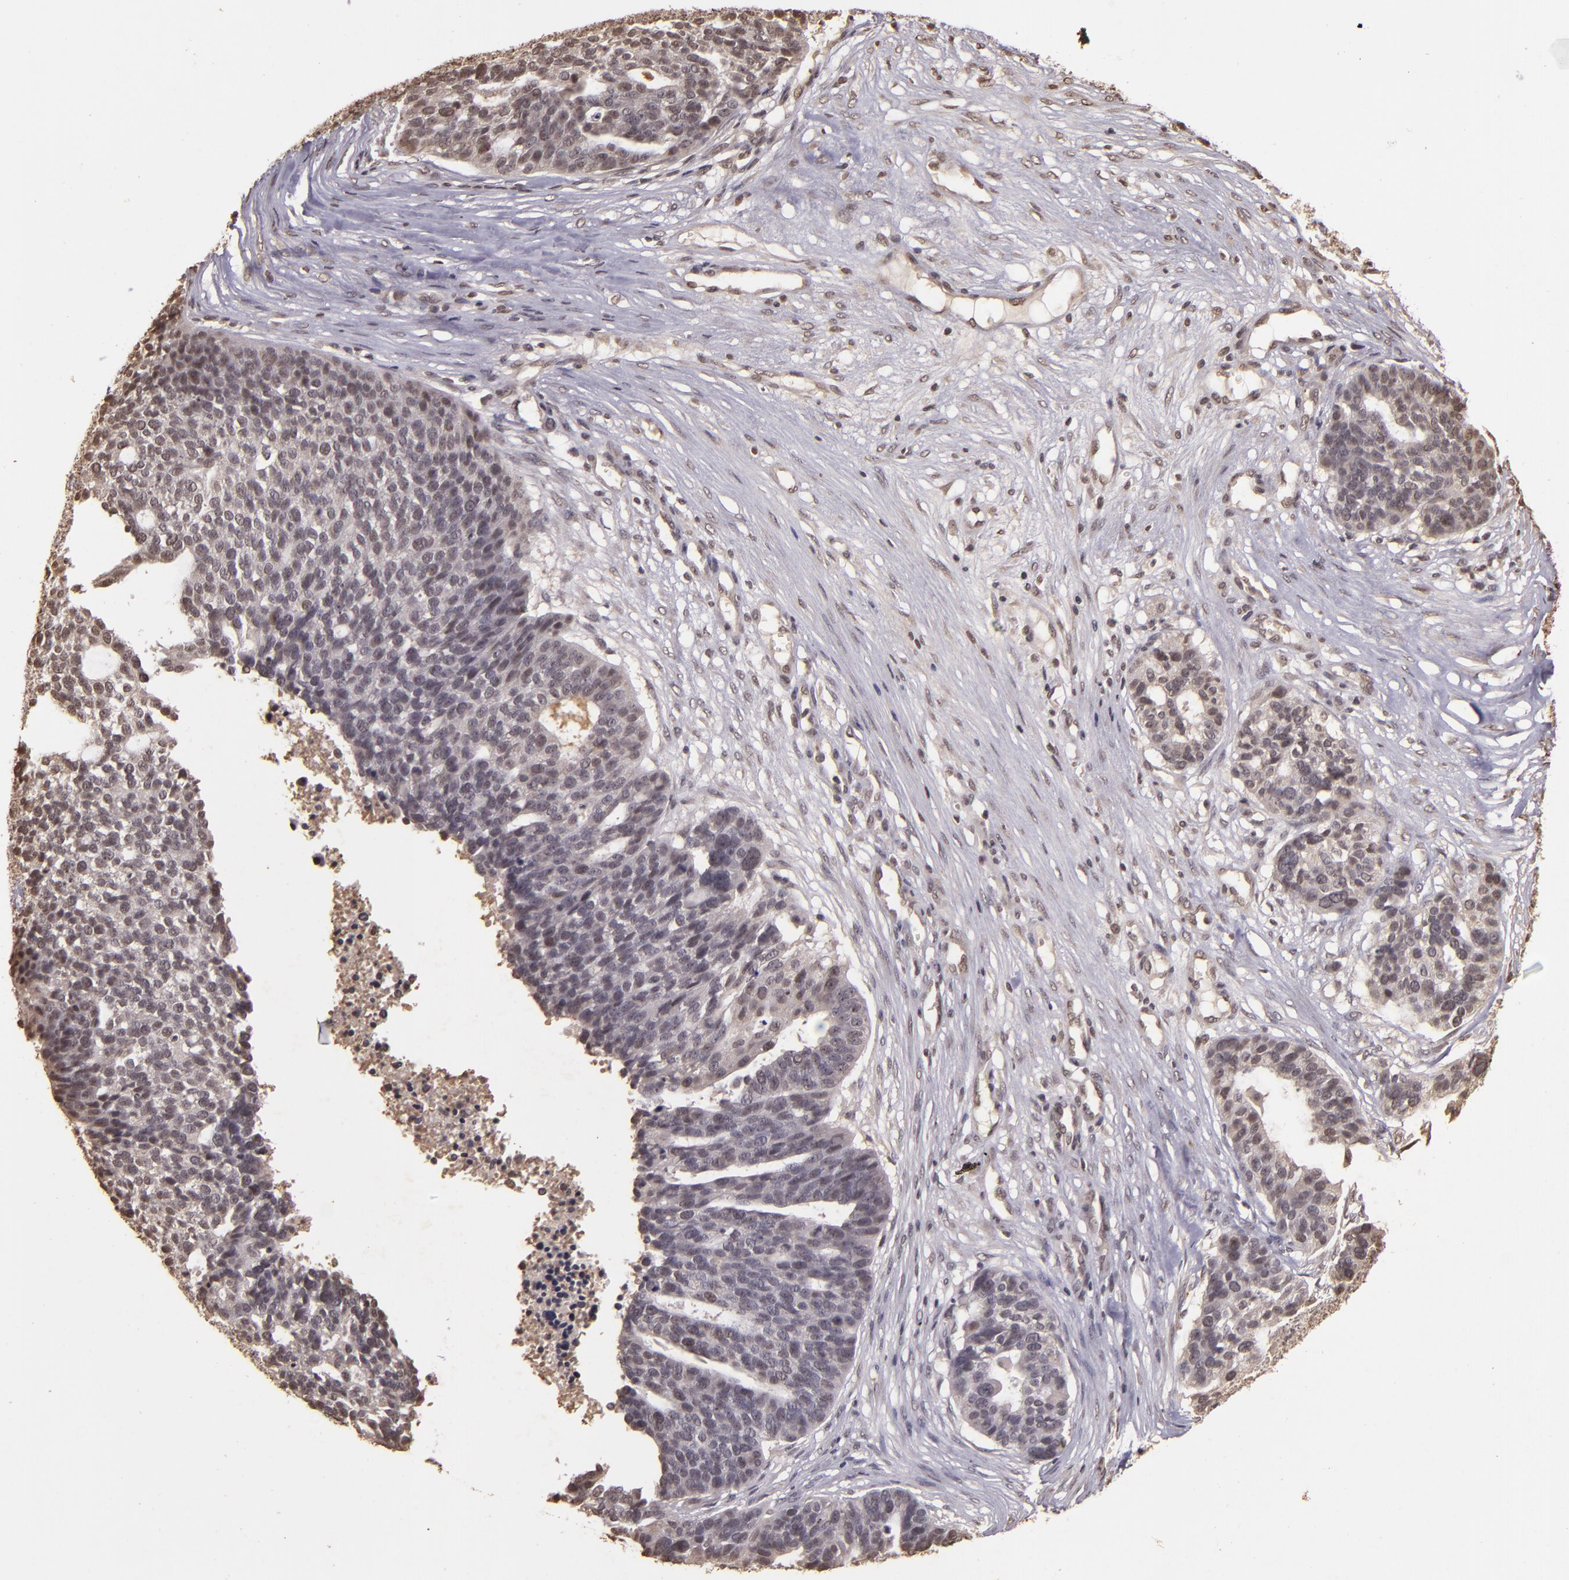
{"staining": {"intensity": "negative", "quantity": "none", "location": "none"}, "tissue": "ovarian cancer", "cell_type": "Tumor cells", "image_type": "cancer", "snomed": [{"axis": "morphology", "description": "Cystadenocarcinoma, serous, NOS"}, {"axis": "topography", "description": "Ovary"}], "caption": "Photomicrograph shows no protein positivity in tumor cells of ovarian serous cystadenocarcinoma tissue.", "gene": "CUL1", "patient": {"sex": "female", "age": 59}}